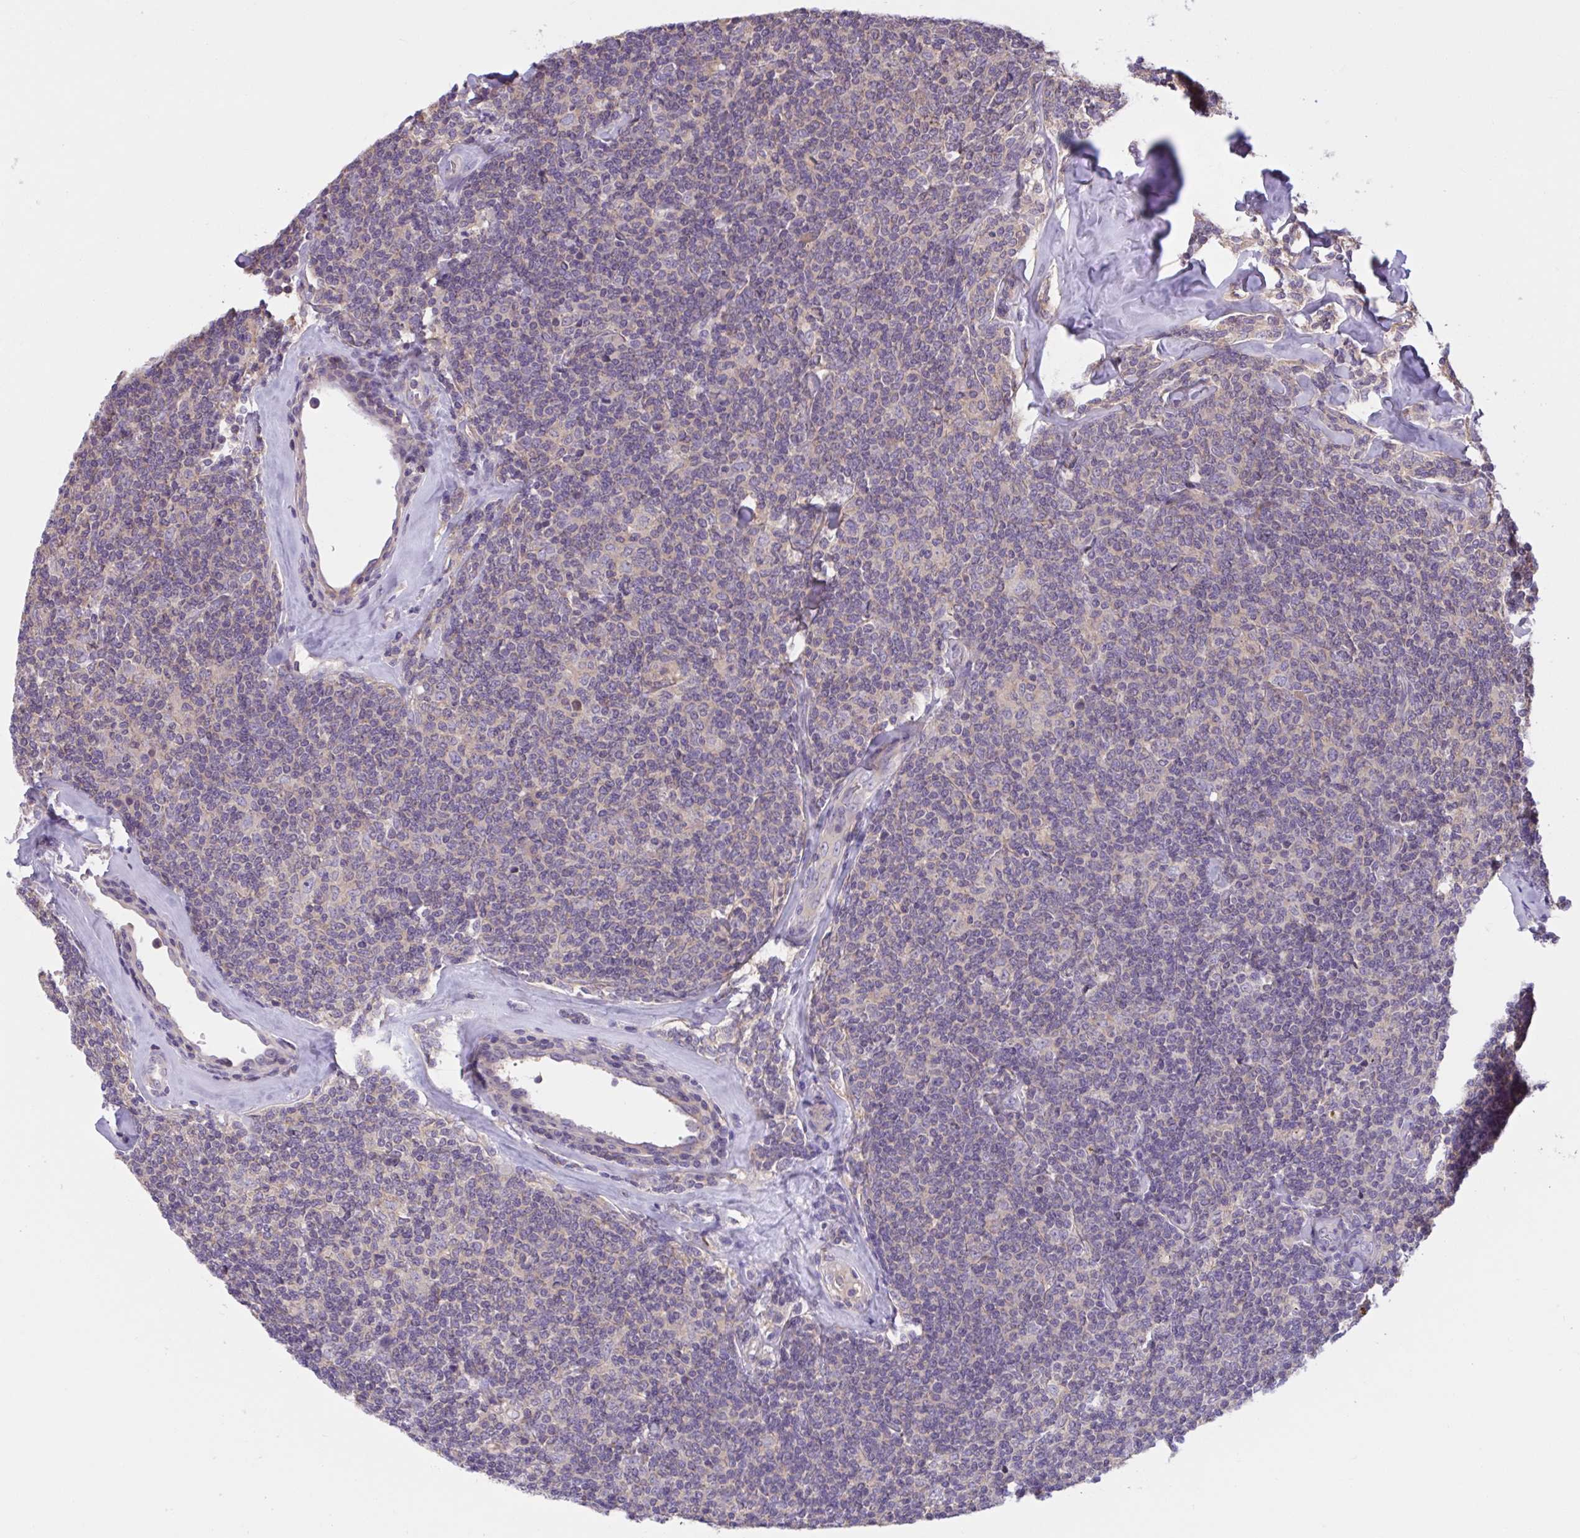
{"staining": {"intensity": "negative", "quantity": "none", "location": "none"}, "tissue": "lymphoma", "cell_type": "Tumor cells", "image_type": "cancer", "snomed": [{"axis": "morphology", "description": "Malignant lymphoma, non-Hodgkin's type, Low grade"}, {"axis": "topography", "description": "Lymph node"}], "caption": "Malignant lymphoma, non-Hodgkin's type (low-grade) stained for a protein using immunohistochemistry (IHC) exhibits no expression tumor cells.", "gene": "WNT9B", "patient": {"sex": "female", "age": 56}}